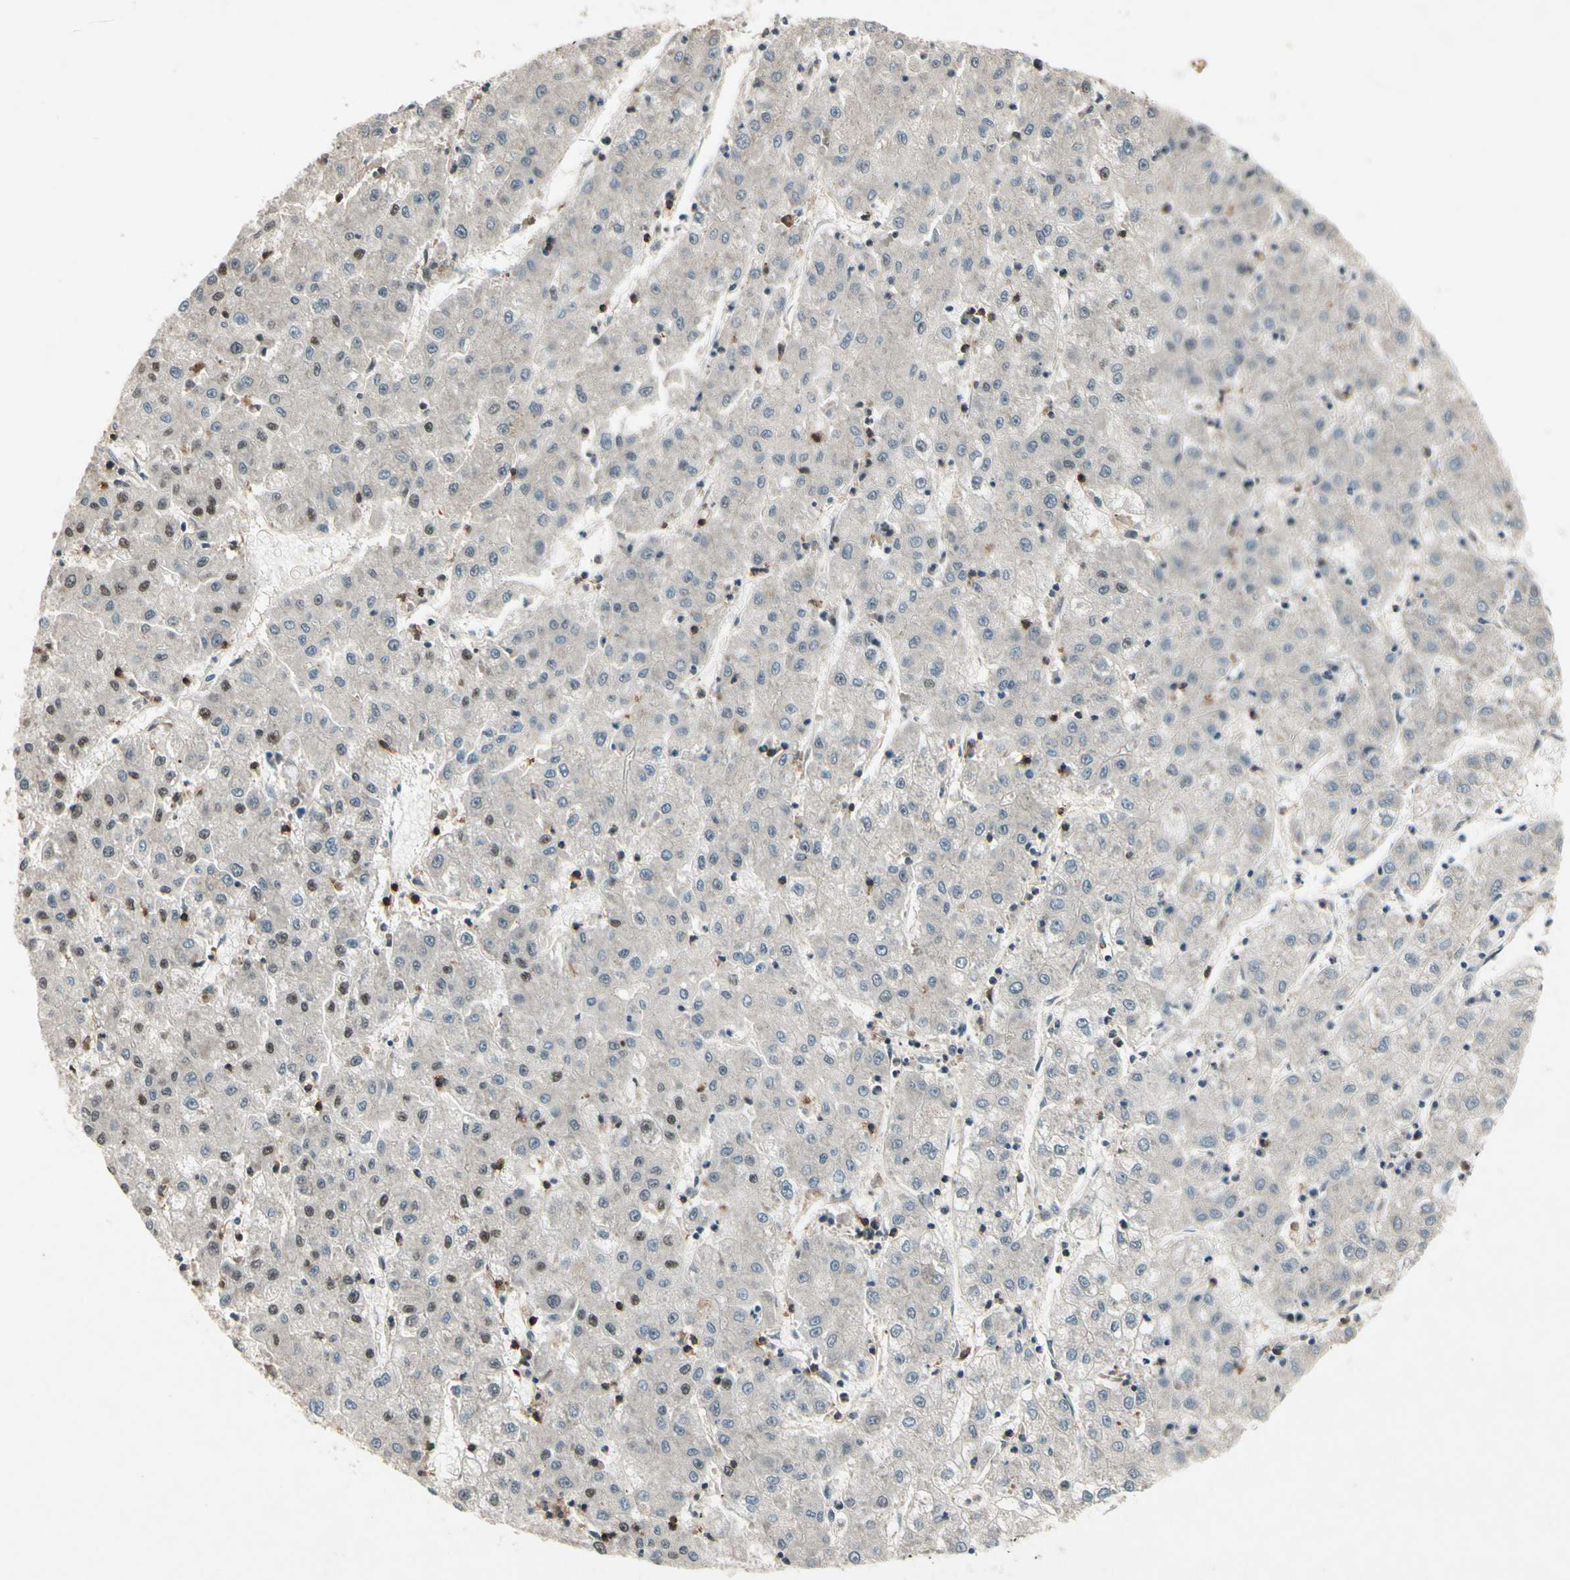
{"staining": {"intensity": "negative", "quantity": "none", "location": "none"}, "tissue": "liver cancer", "cell_type": "Tumor cells", "image_type": "cancer", "snomed": [{"axis": "morphology", "description": "Carcinoma, Hepatocellular, NOS"}, {"axis": "topography", "description": "Liver"}], "caption": "DAB immunohistochemical staining of liver cancer (hepatocellular carcinoma) demonstrates no significant staining in tumor cells. (DAB (3,3'-diaminobenzidine) immunohistochemistry with hematoxylin counter stain).", "gene": "CDK11A", "patient": {"sex": "male", "age": 72}}